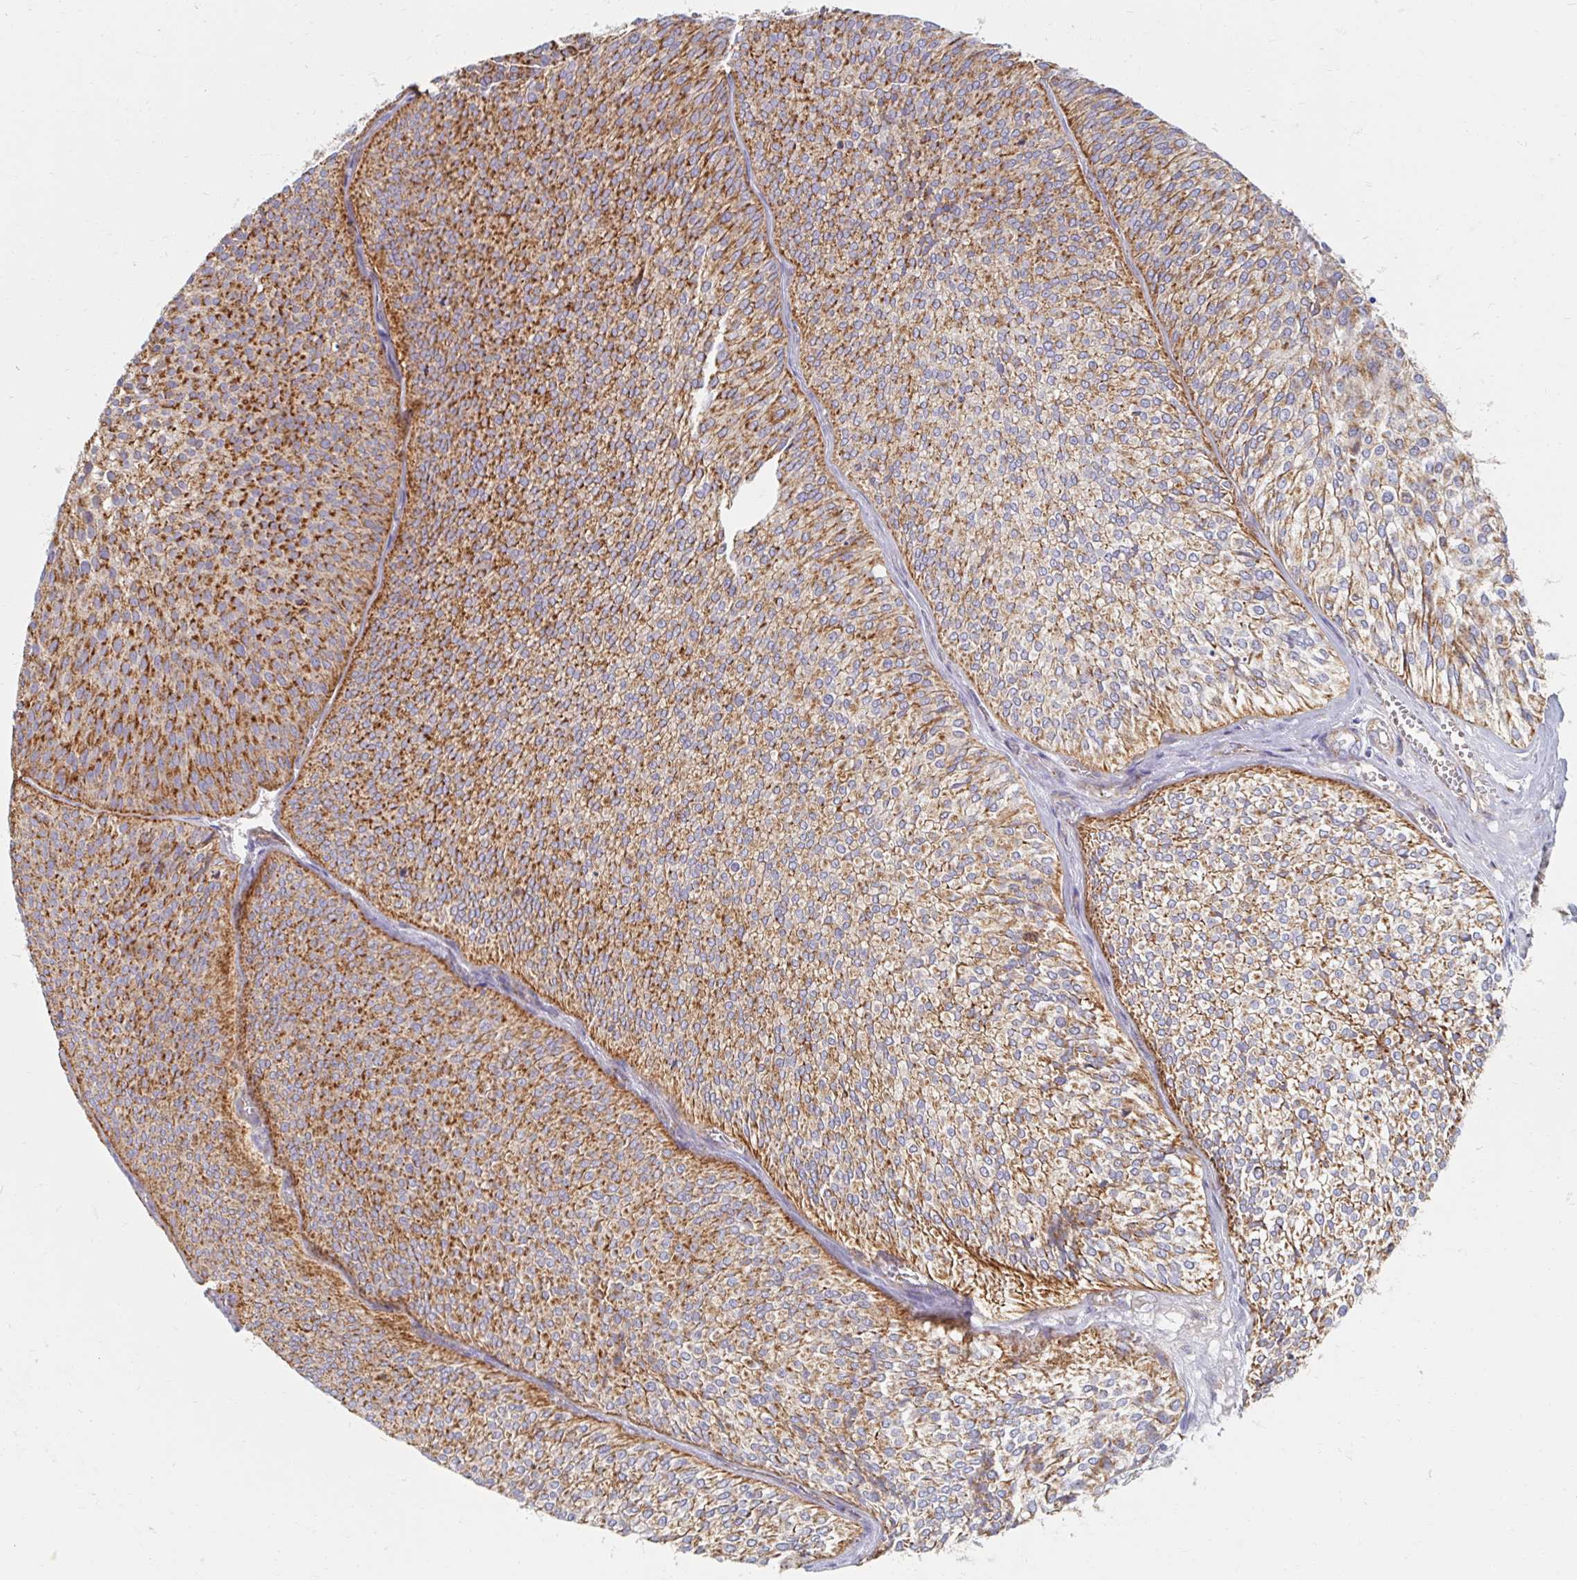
{"staining": {"intensity": "strong", "quantity": ">75%", "location": "cytoplasmic/membranous"}, "tissue": "urothelial cancer", "cell_type": "Tumor cells", "image_type": "cancer", "snomed": [{"axis": "morphology", "description": "Urothelial carcinoma, Low grade"}, {"axis": "topography", "description": "Urinary bladder"}], "caption": "There is high levels of strong cytoplasmic/membranous expression in tumor cells of urothelial cancer, as demonstrated by immunohistochemical staining (brown color).", "gene": "MAVS", "patient": {"sex": "male", "age": 91}}